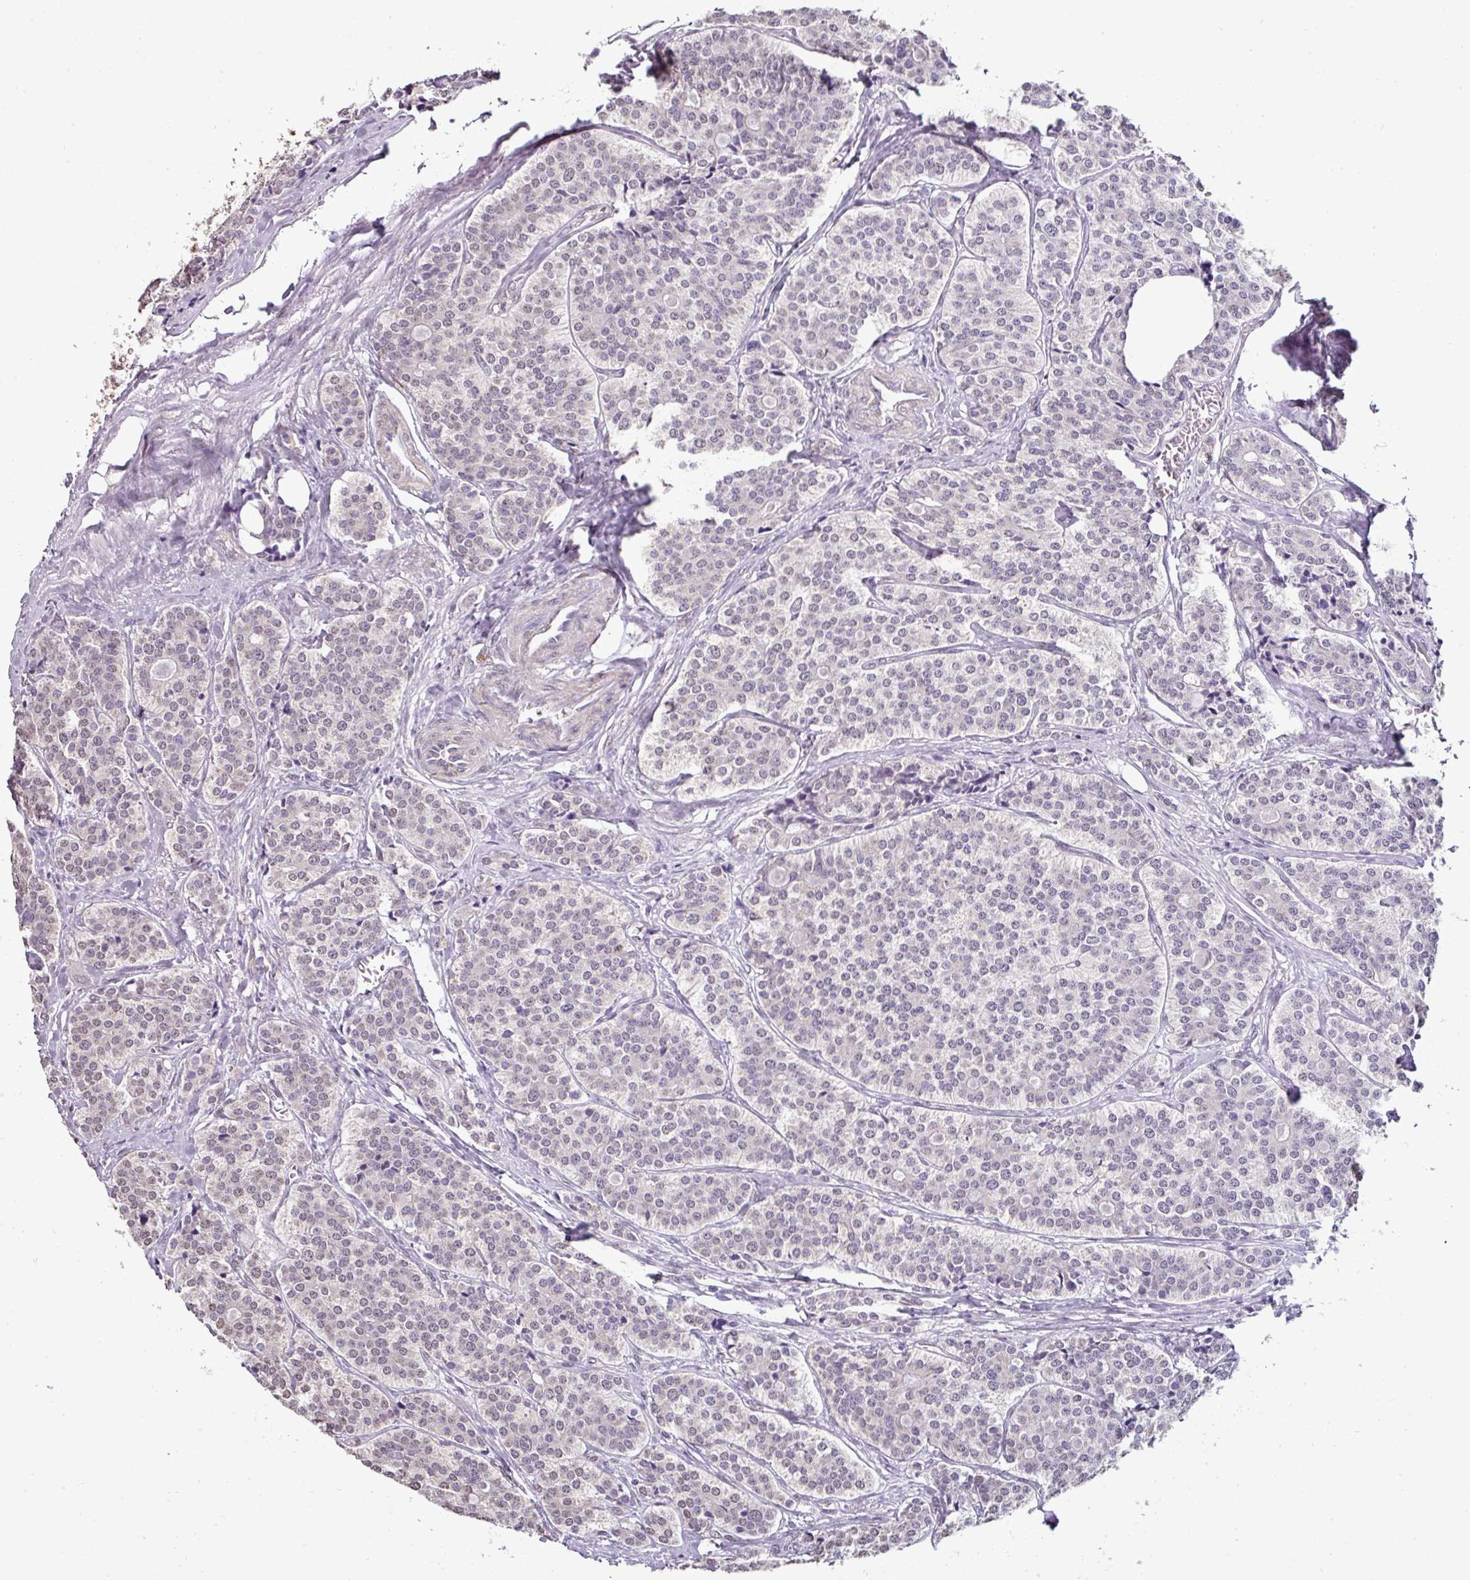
{"staining": {"intensity": "weak", "quantity": "<25%", "location": "nuclear"}, "tissue": "carcinoid", "cell_type": "Tumor cells", "image_type": "cancer", "snomed": [{"axis": "morphology", "description": "Carcinoid, malignant, NOS"}, {"axis": "topography", "description": "Small intestine"}], "caption": "A micrograph of carcinoid stained for a protein displays no brown staining in tumor cells. Brightfield microscopy of IHC stained with DAB (3,3'-diaminobenzidine) (brown) and hematoxylin (blue), captured at high magnification.", "gene": "JPH2", "patient": {"sex": "male", "age": 63}}